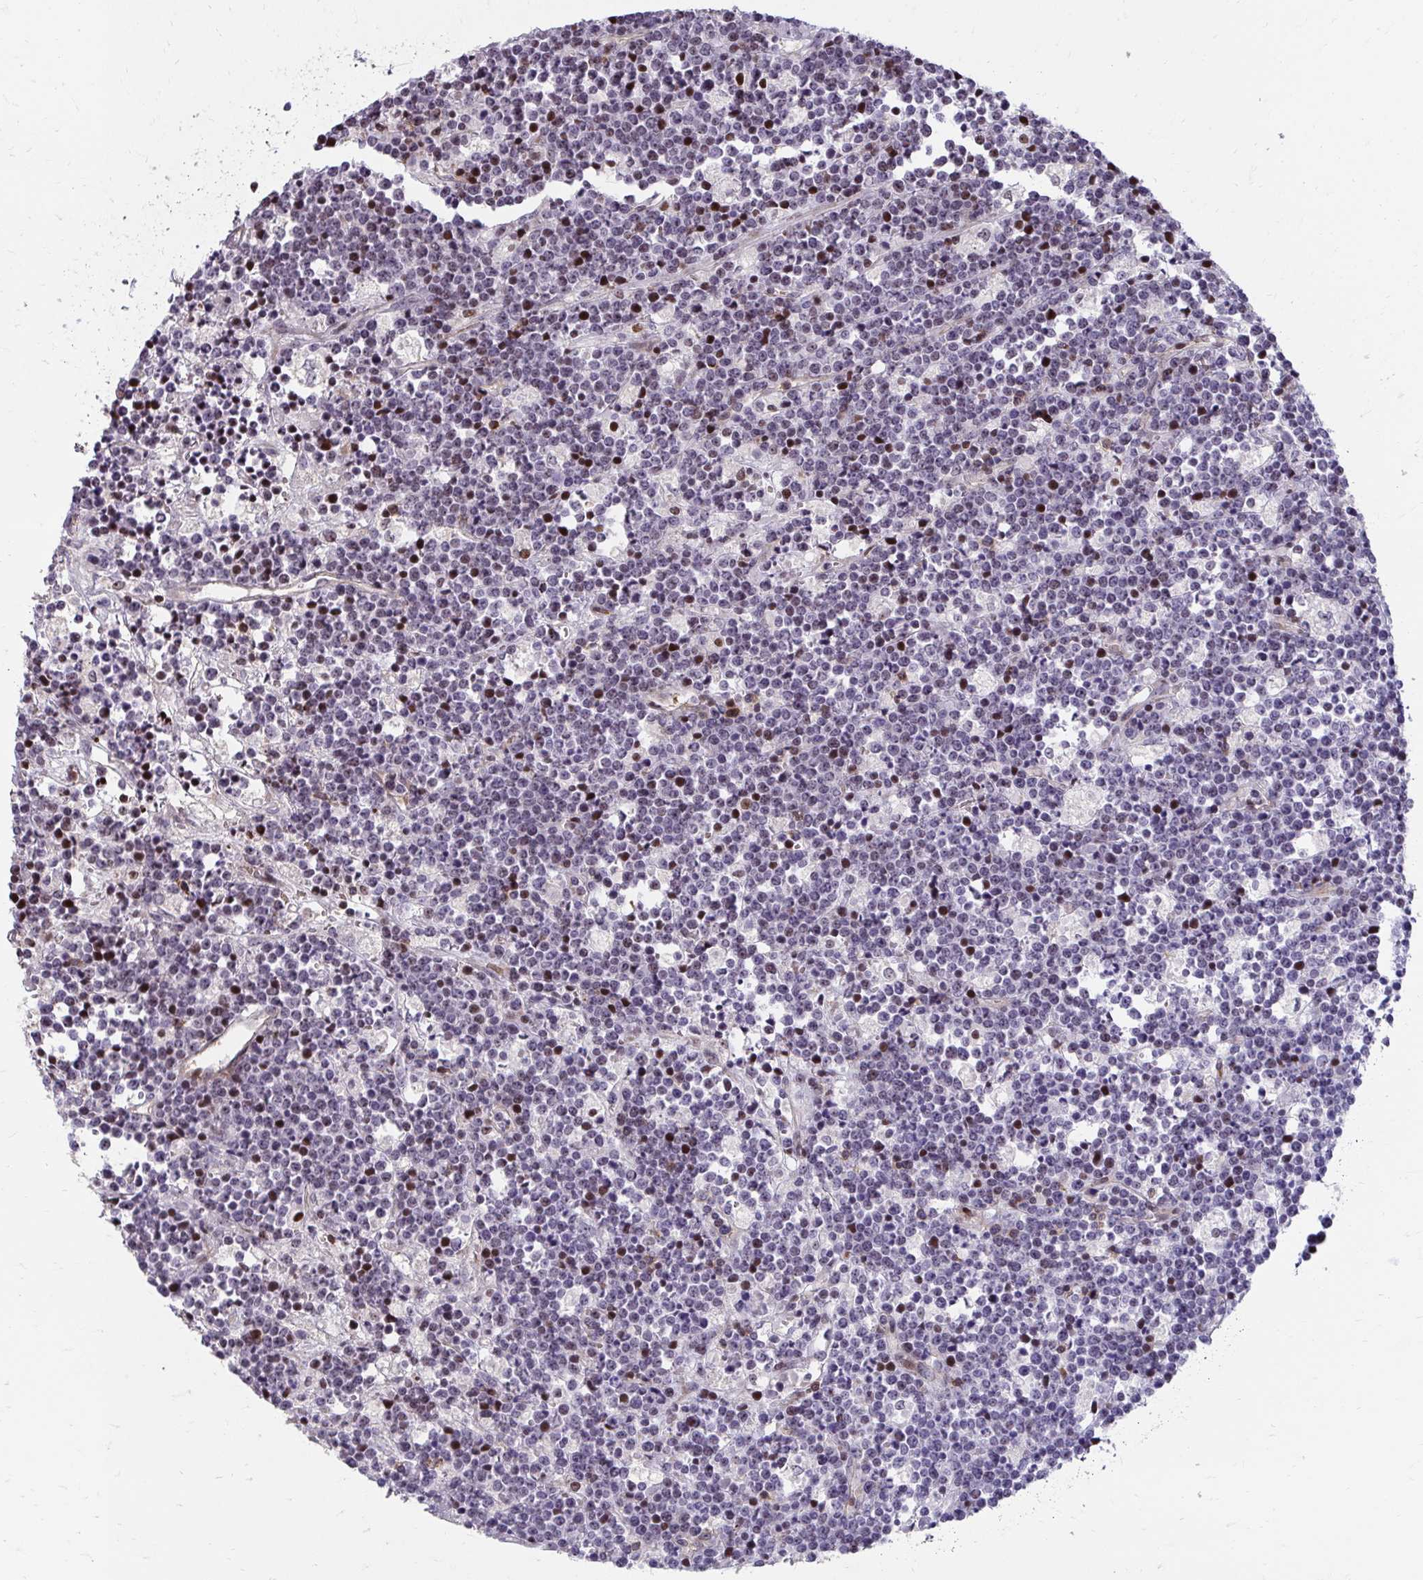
{"staining": {"intensity": "strong", "quantity": "<25%", "location": "nuclear"}, "tissue": "lymphoma", "cell_type": "Tumor cells", "image_type": "cancer", "snomed": [{"axis": "morphology", "description": "Malignant lymphoma, non-Hodgkin's type, High grade"}, {"axis": "topography", "description": "Ovary"}], "caption": "There is medium levels of strong nuclear positivity in tumor cells of lymphoma, as demonstrated by immunohistochemical staining (brown color).", "gene": "FOXN3", "patient": {"sex": "female", "age": 56}}